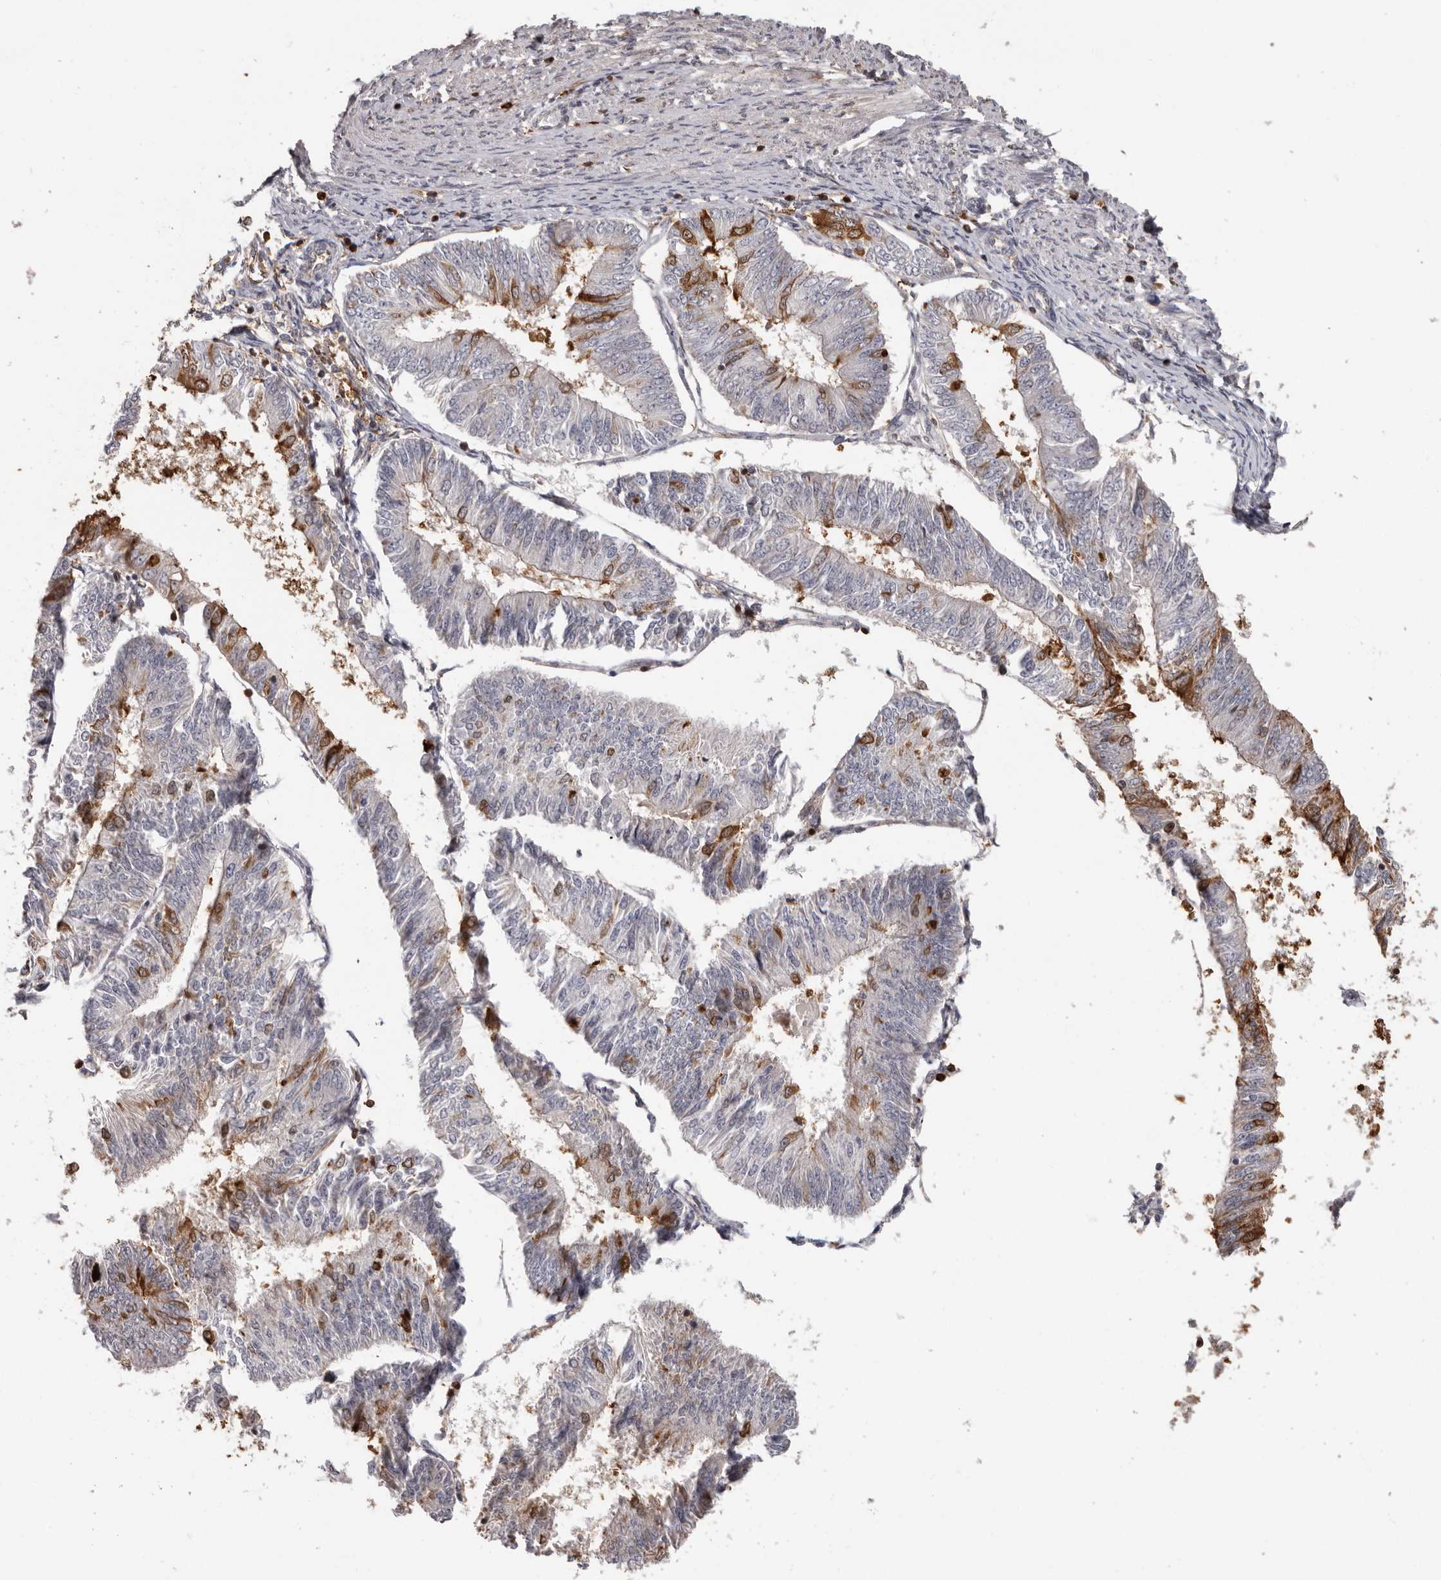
{"staining": {"intensity": "moderate", "quantity": "<25%", "location": "cytoplasmic/membranous"}, "tissue": "endometrial cancer", "cell_type": "Tumor cells", "image_type": "cancer", "snomed": [{"axis": "morphology", "description": "Adenocarcinoma, NOS"}, {"axis": "topography", "description": "Endometrium"}], "caption": "The immunohistochemical stain shows moderate cytoplasmic/membranous expression in tumor cells of endometrial cancer (adenocarcinoma) tissue.", "gene": "PRR12", "patient": {"sex": "female", "age": 58}}